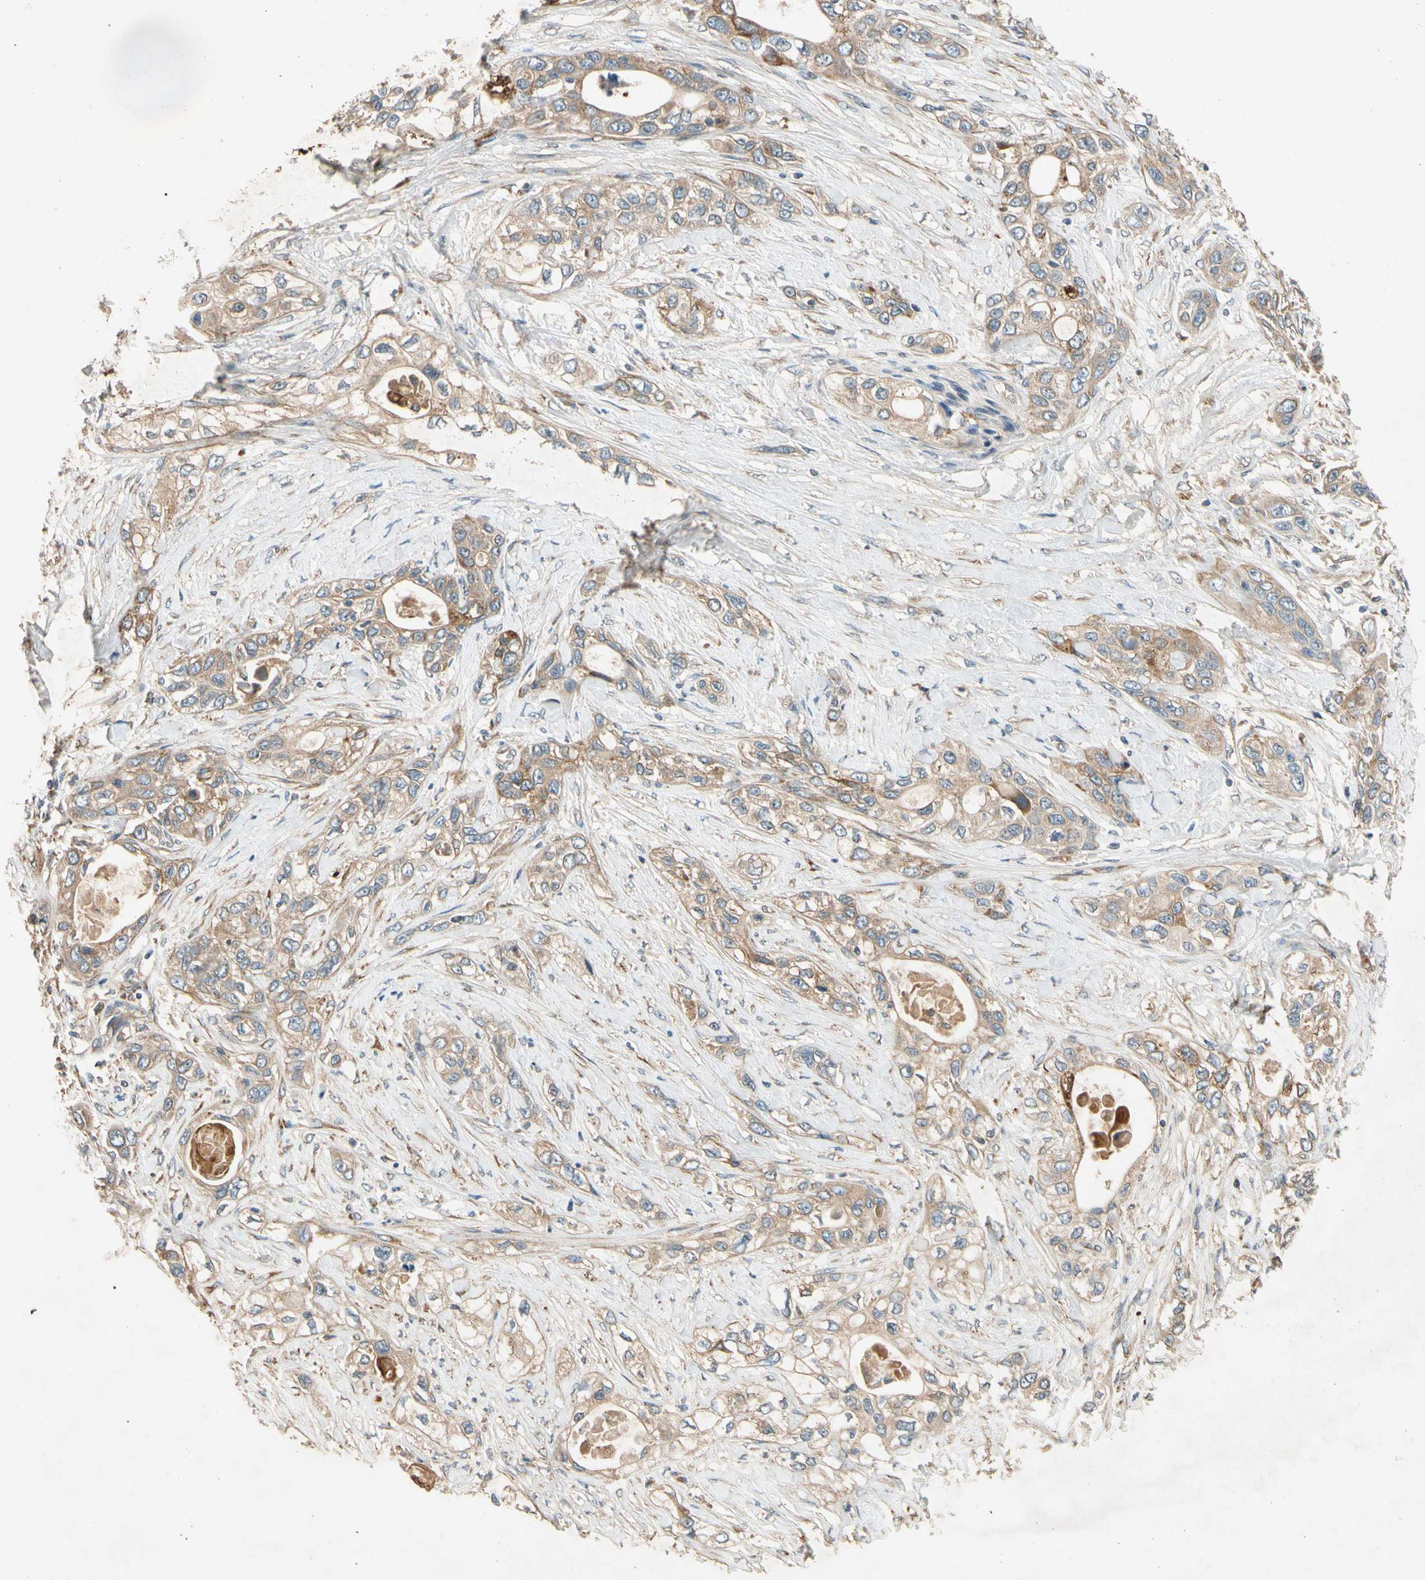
{"staining": {"intensity": "moderate", "quantity": ">75%", "location": "cytoplasmic/membranous"}, "tissue": "pancreatic cancer", "cell_type": "Tumor cells", "image_type": "cancer", "snomed": [{"axis": "morphology", "description": "Adenocarcinoma, NOS"}, {"axis": "topography", "description": "Pancreas"}], "caption": "Adenocarcinoma (pancreatic) stained with a brown dye displays moderate cytoplasmic/membranous positive staining in approximately >75% of tumor cells.", "gene": "USP46", "patient": {"sex": "female", "age": 70}}